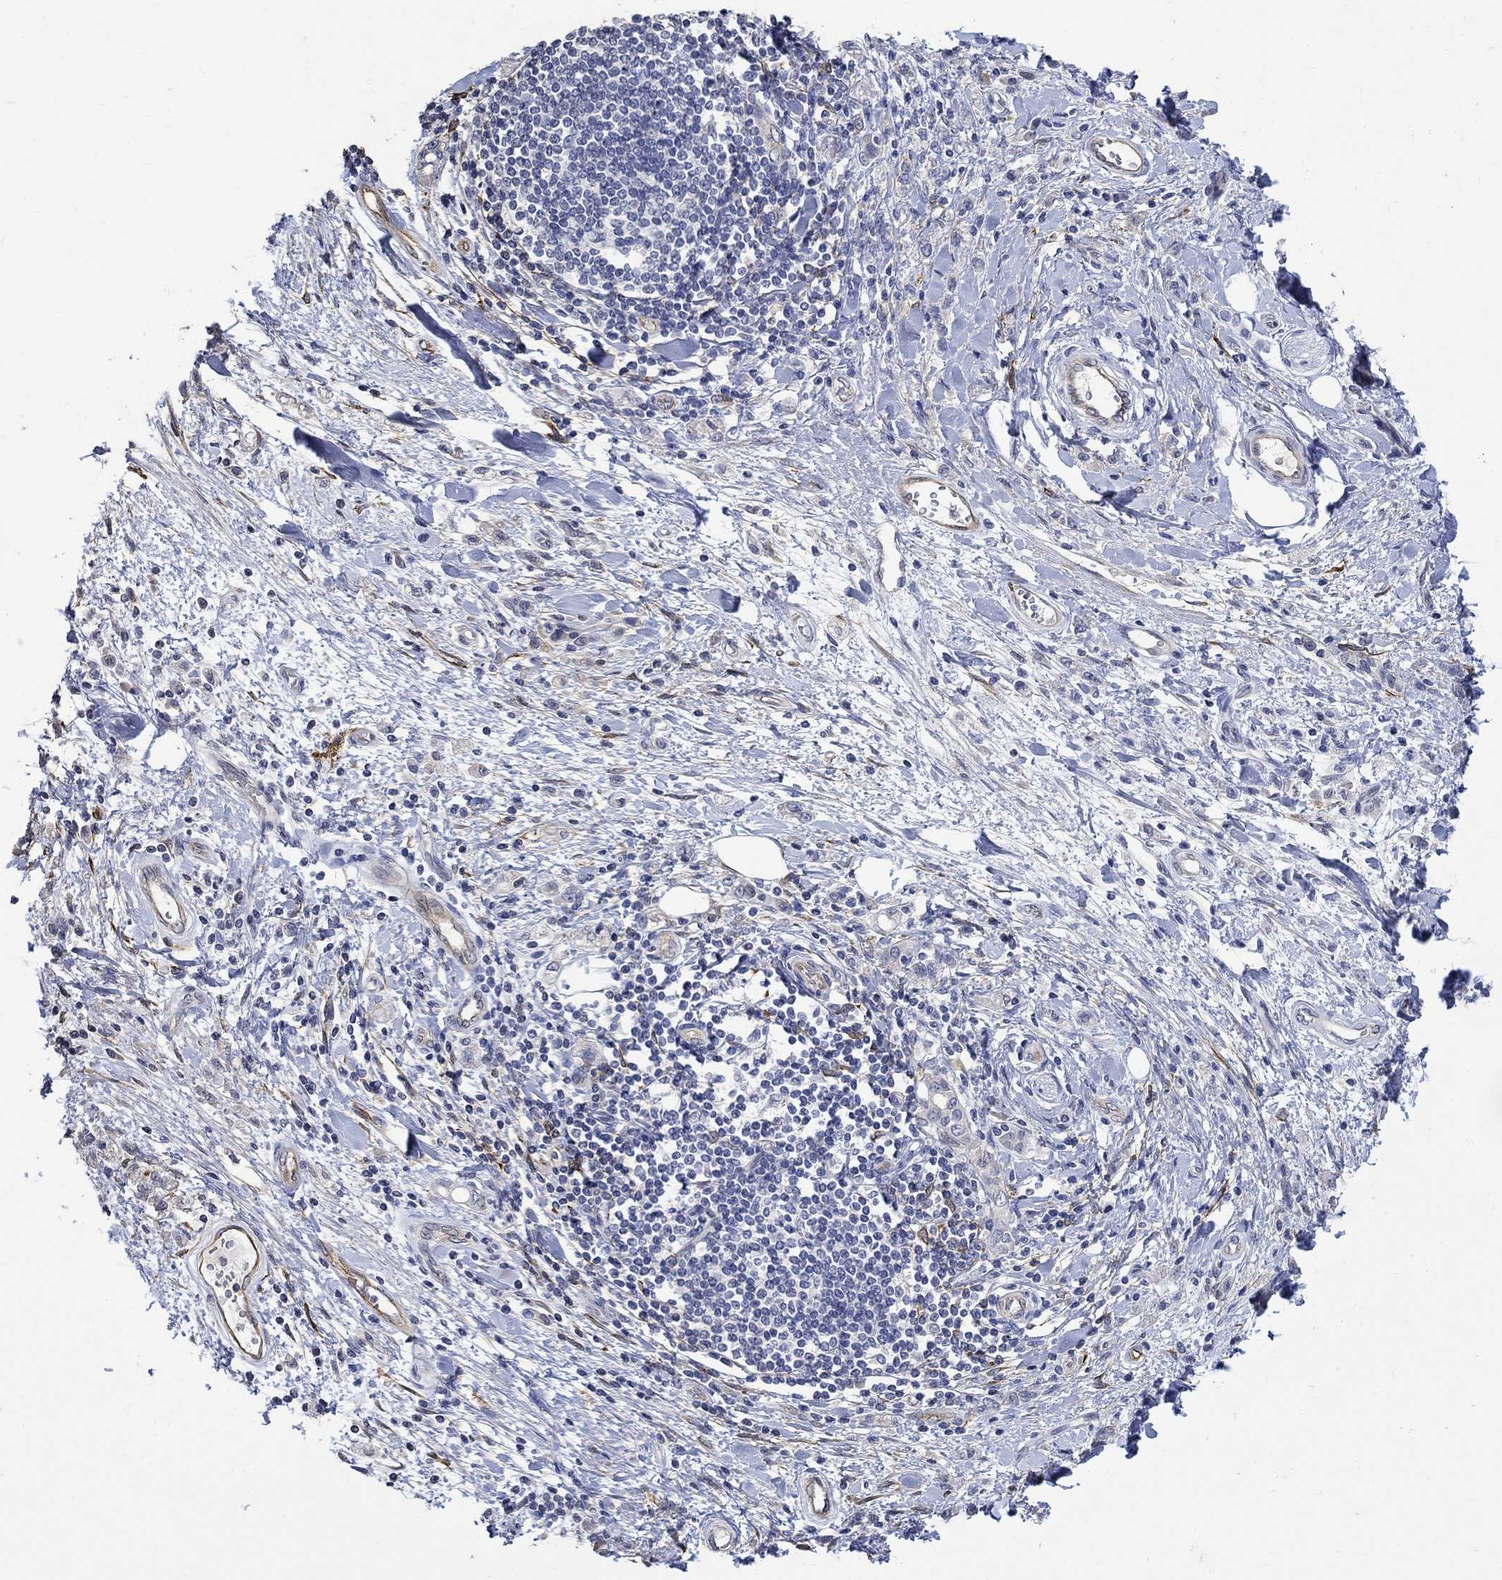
{"staining": {"intensity": "negative", "quantity": "none", "location": "none"}, "tissue": "stomach cancer", "cell_type": "Tumor cells", "image_type": "cancer", "snomed": [{"axis": "morphology", "description": "Adenocarcinoma, NOS"}, {"axis": "topography", "description": "Stomach"}], "caption": "Immunohistochemistry (IHC) of stomach adenocarcinoma displays no staining in tumor cells. The staining is performed using DAB (3,3'-diaminobenzidine) brown chromogen with nuclei counter-stained in using hematoxylin.", "gene": "TGM2", "patient": {"sex": "male", "age": 77}}